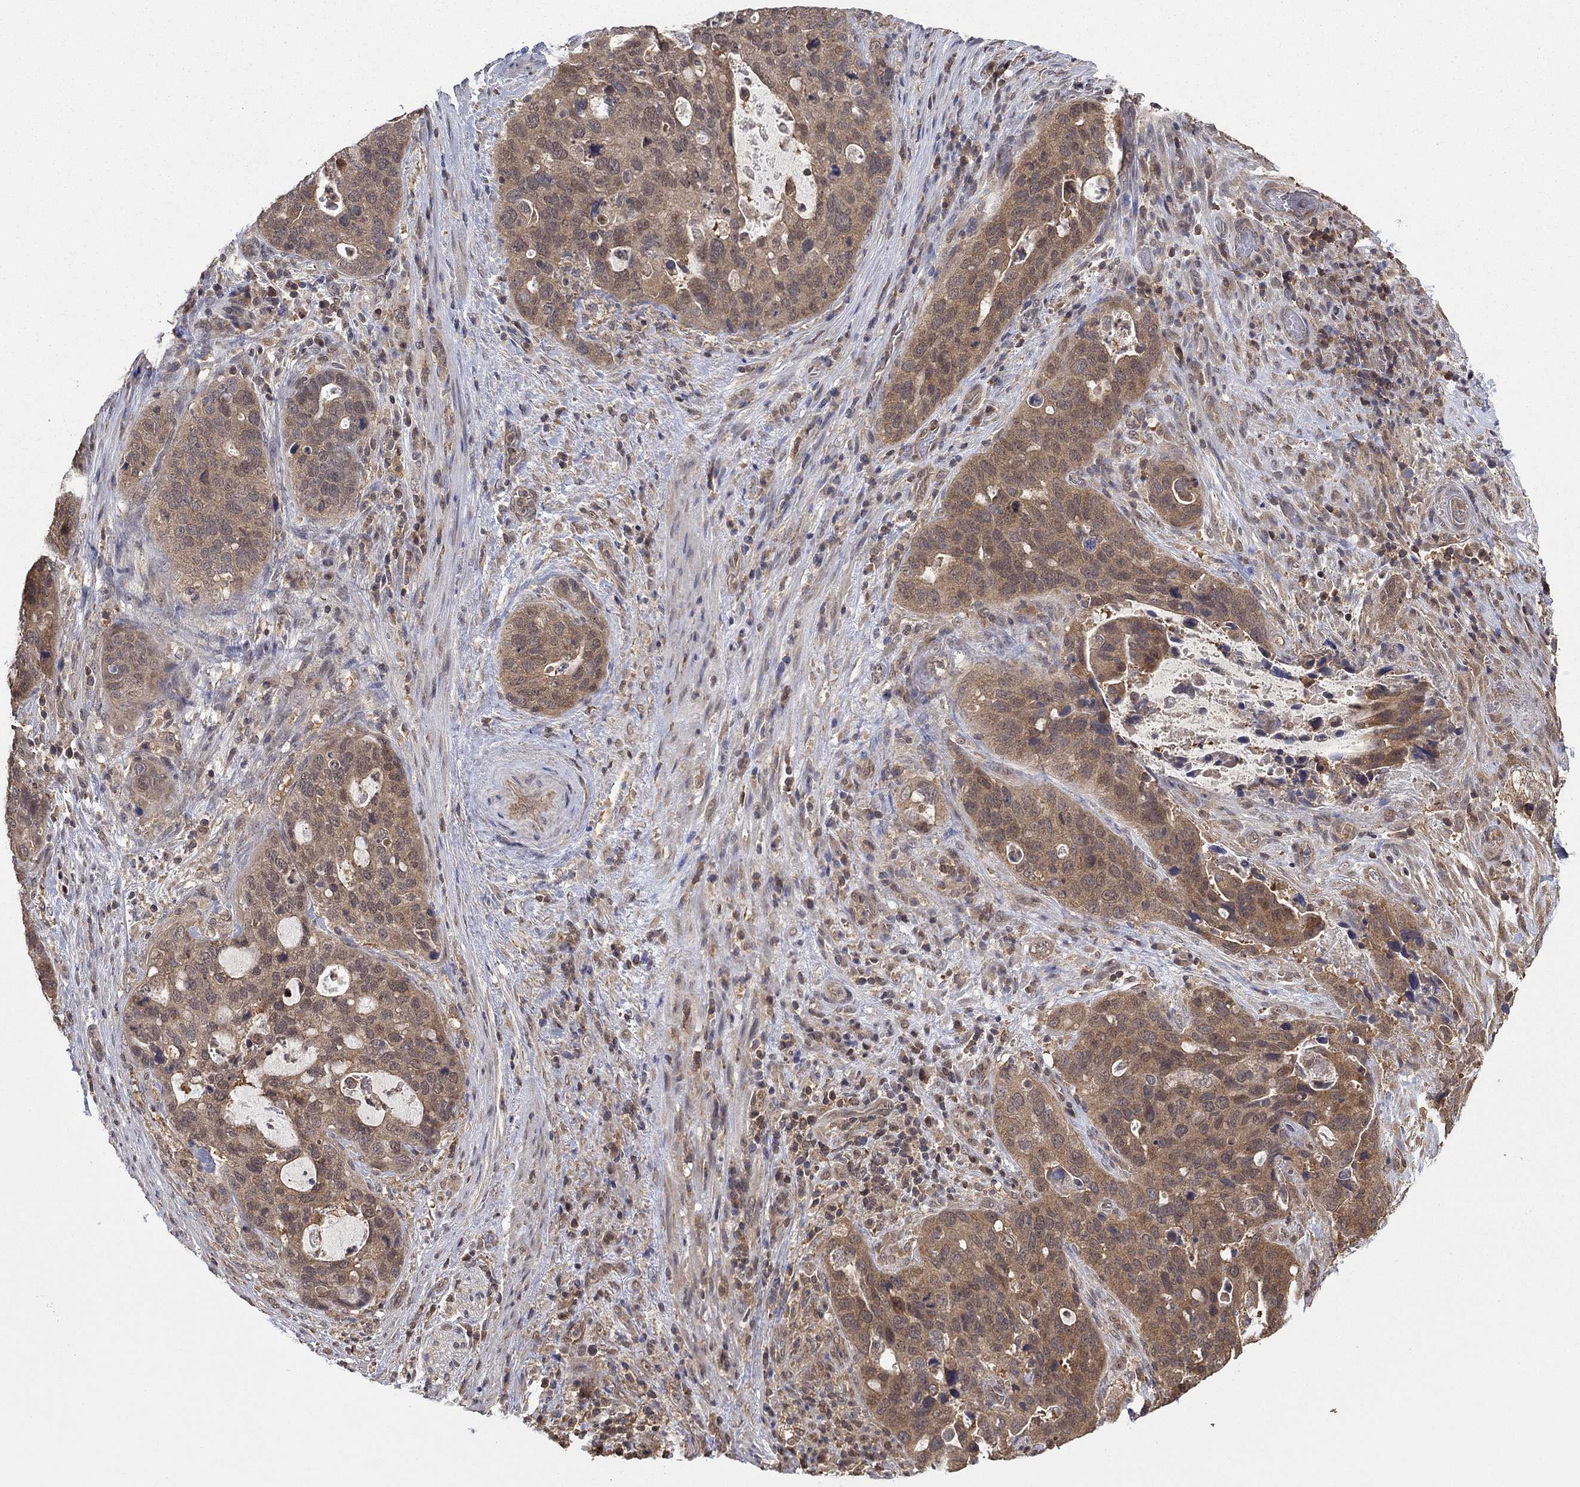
{"staining": {"intensity": "moderate", "quantity": "<25%", "location": "cytoplasmic/membranous"}, "tissue": "stomach cancer", "cell_type": "Tumor cells", "image_type": "cancer", "snomed": [{"axis": "morphology", "description": "Adenocarcinoma, NOS"}, {"axis": "topography", "description": "Stomach"}], "caption": "The histopathology image shows staining of stomach cancer, revealing moderate cytoplasmic/membranous protein expression (brown color) within tumor cells. The protein is shown in brown color, while the nuclei are stained blue.", "gene": "RNF114", "patient": {"sex": "male", "age": 54}}